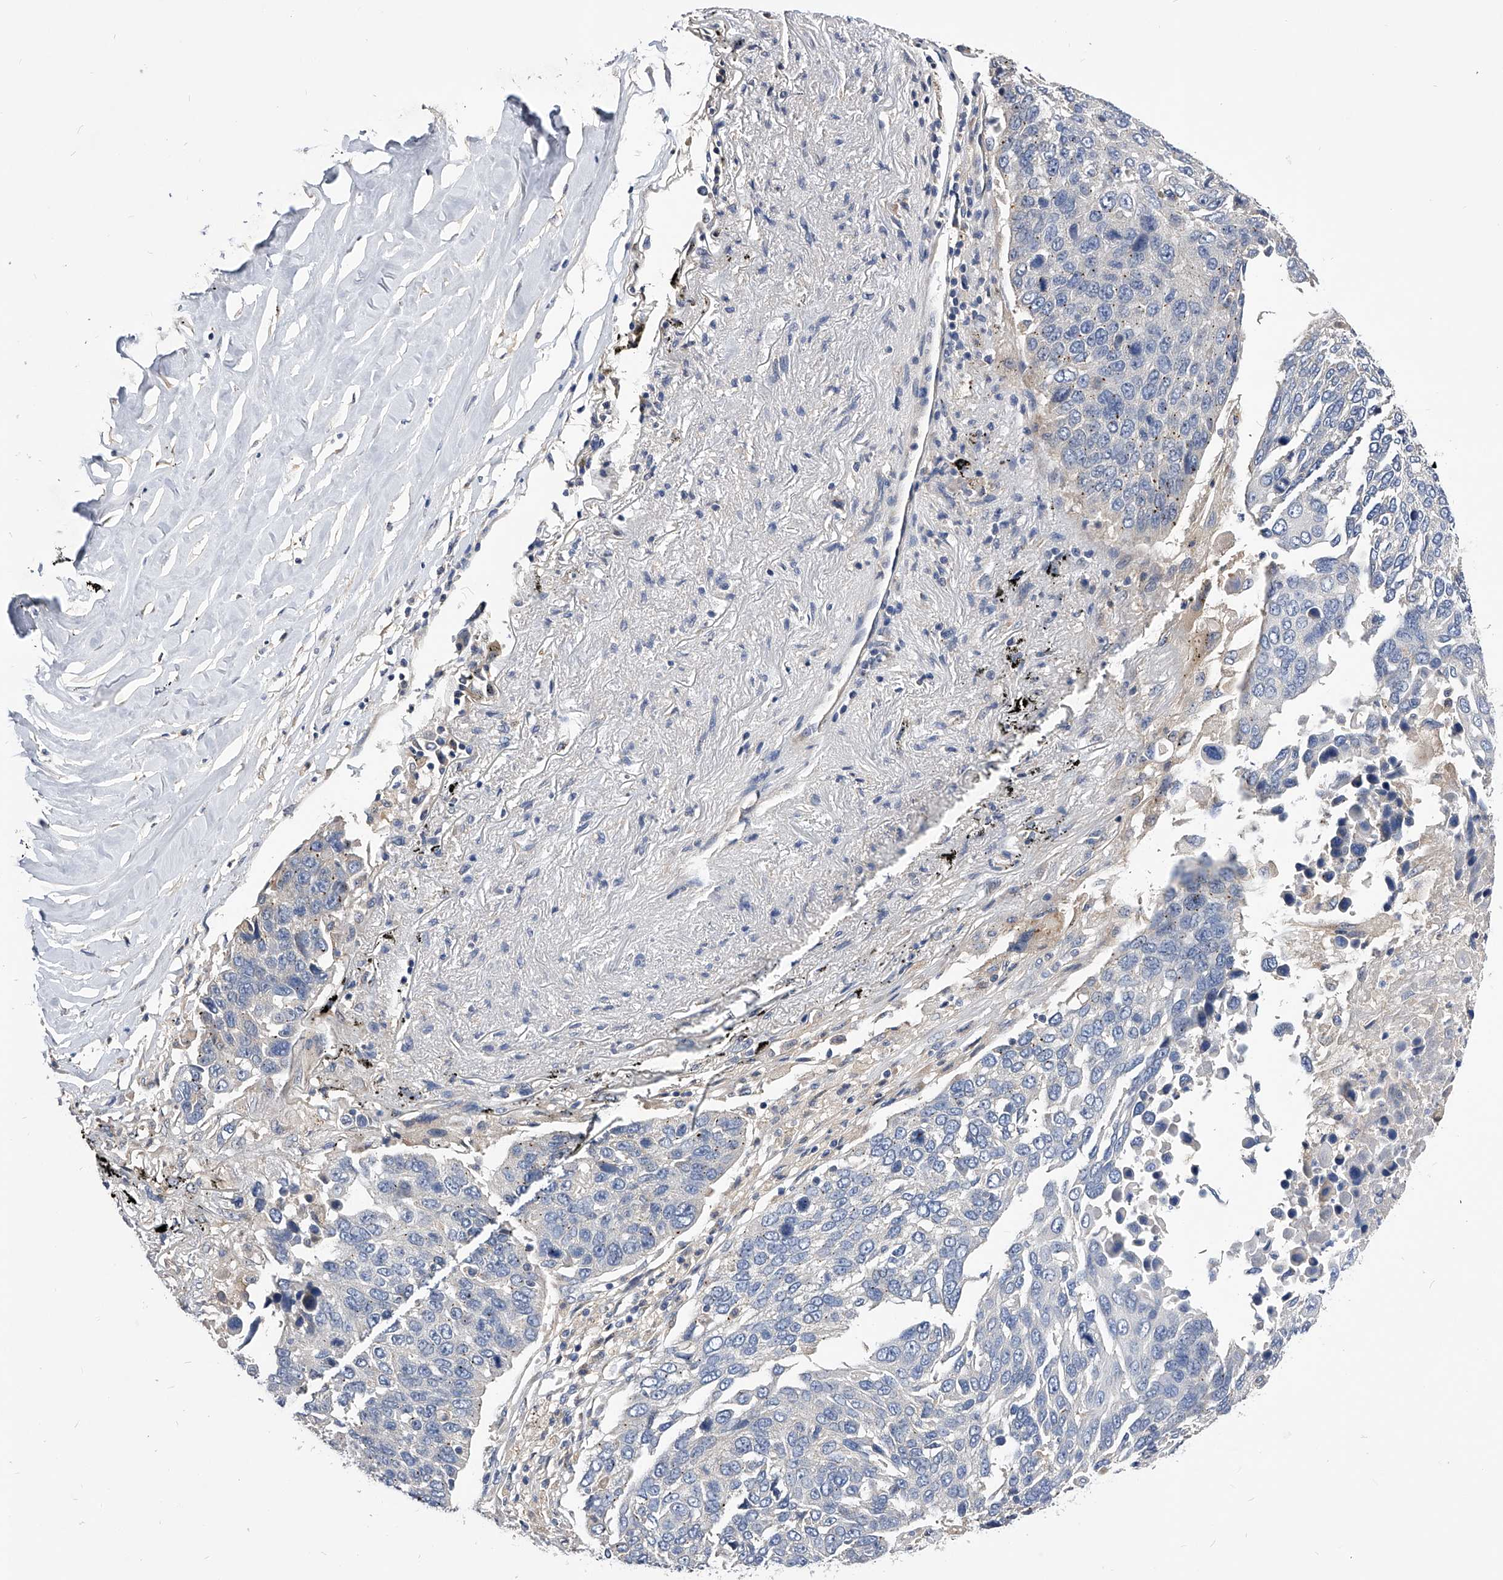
{"staining": {"intensity": "negative", "quantity": "none", "location": "none"}, "tissue": "lung cancer", "cell_type": "Tumor cells", "image_type": "cancer", "snomed": [{"axis": "morphology", "description": "Squamous cell carcinoma, NOS"}, {"axis": "topography", "description": "Lung"}], "caption": "Squamous cell carcinoma (lung) stained for a protein using immunohistochemistry shows no staining tumor cells.", "gene": "ARL4C", "patient": {"sex": "male", "age": 66}}